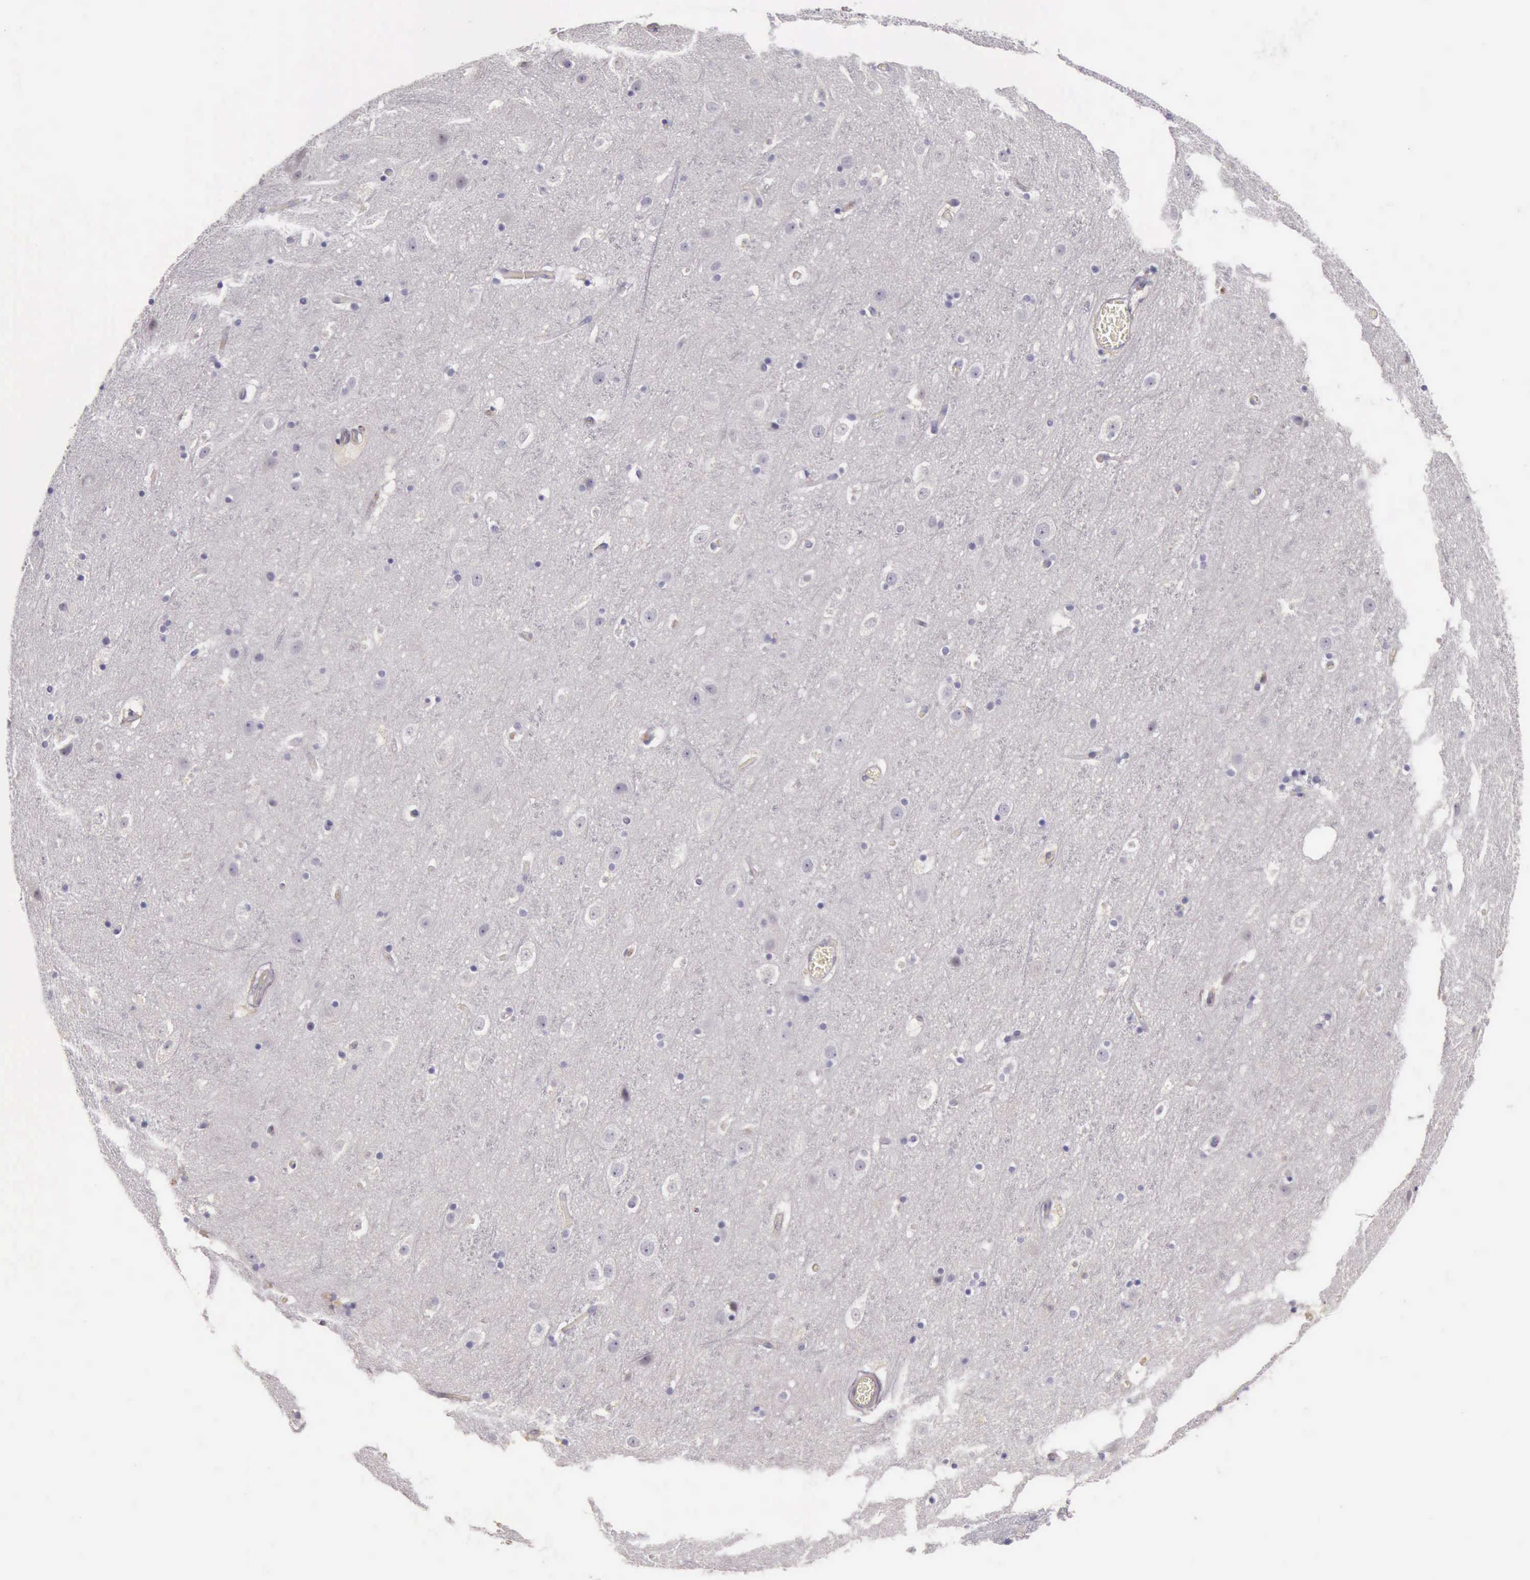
{"staining": {"intensity": "weak", "quantity": "25%-75%", "location": "cytoplasmic/membranous"}, "tissue": "cerebral cortex", "cell_type": "Endothelial cells", "image_type": "normal", "snomed": [{"axis": "morphology", "description": "Normal tissue, NOS"}, {"axis": "topography", "description": "Cerebral cortex"}], "caption": "Protein staining by immunohistochemistry reveals weak cytoplasmic/membranous staining in about 25%-75% of endothelial cells in benign cerebral cortex.", "gene": "TCEANC", "patient": {"sex": "male", "age": 45}}